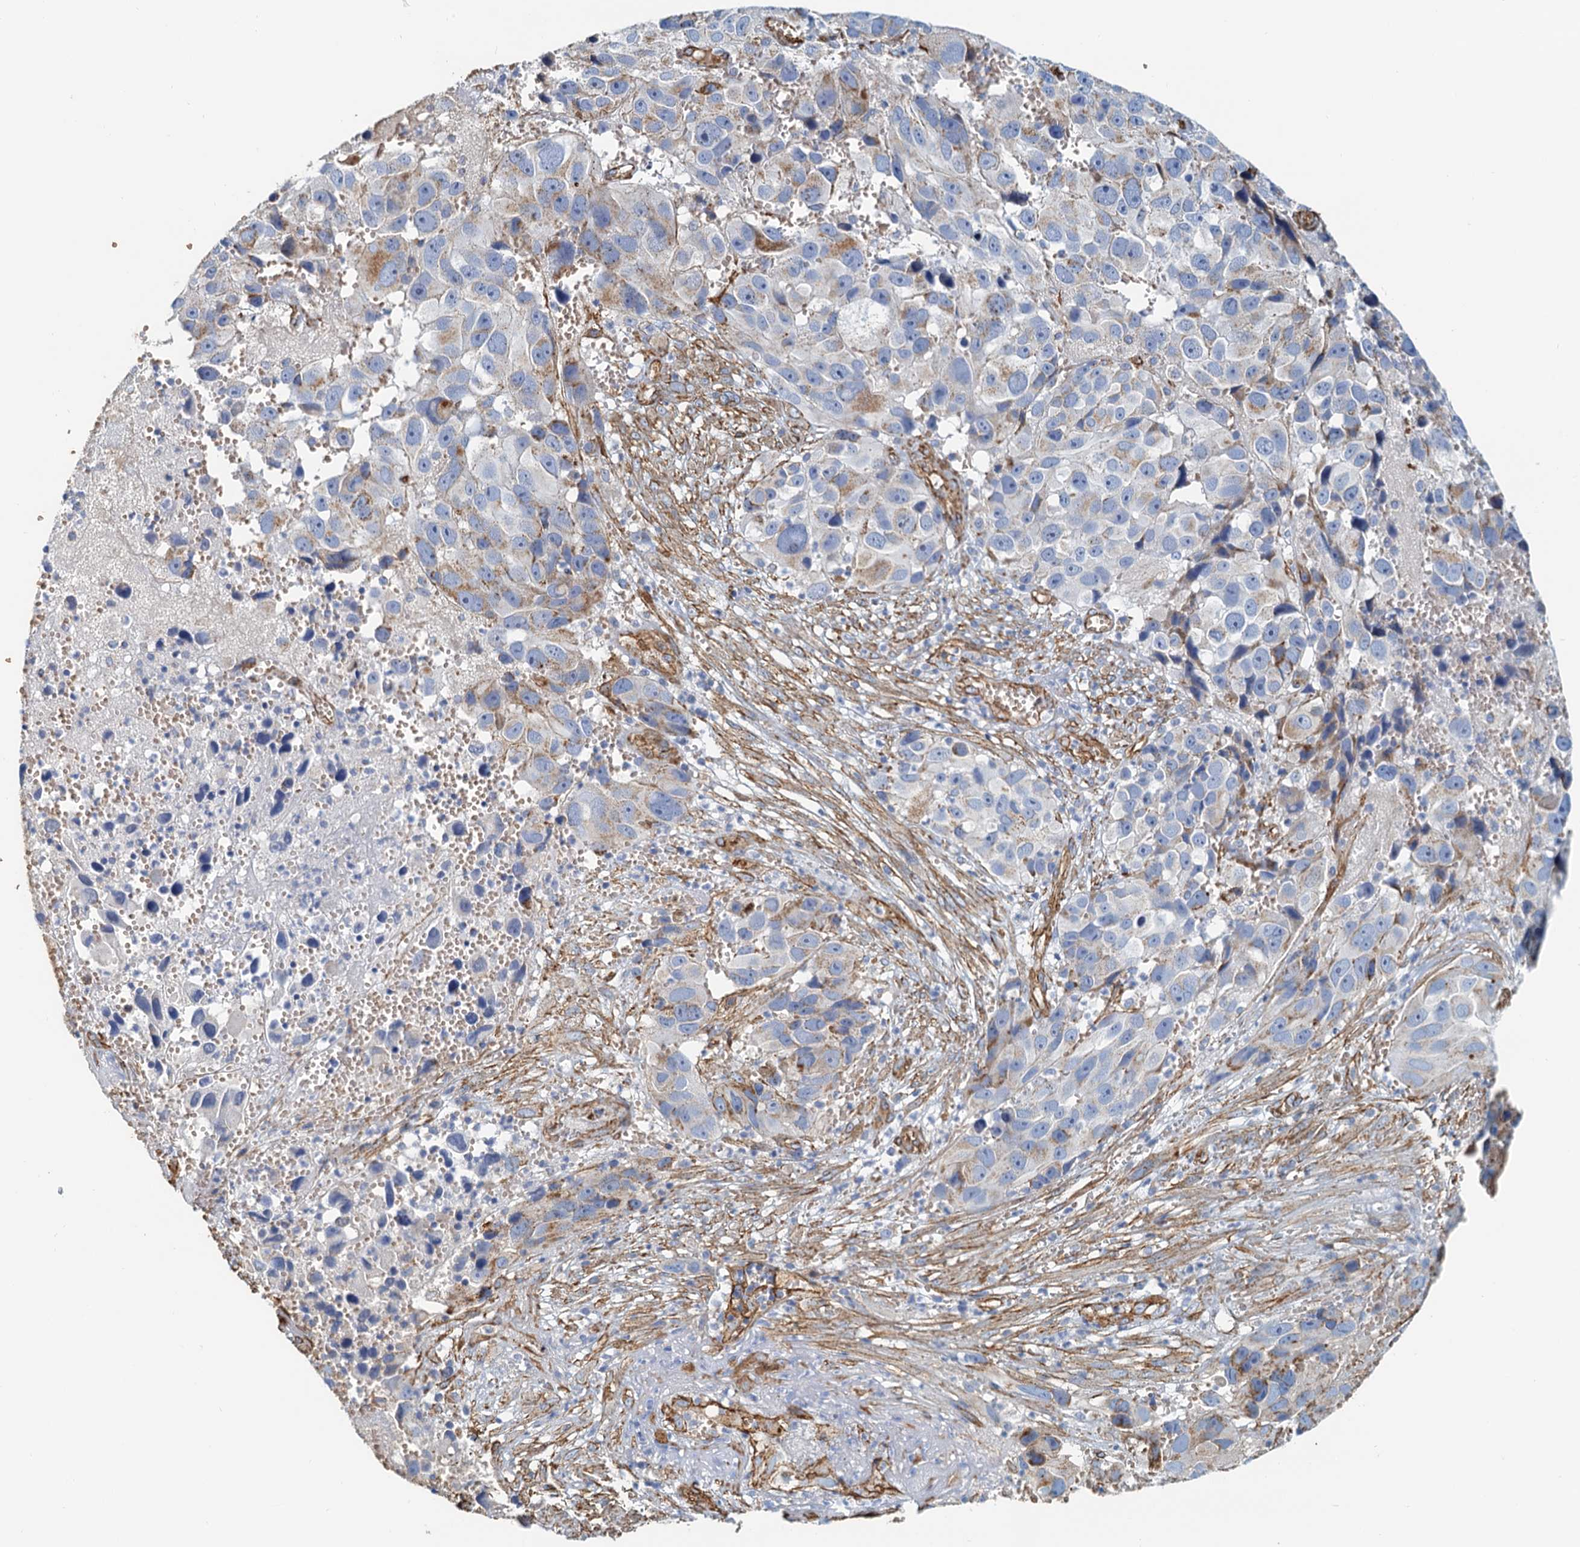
{"staining": {"intensity": "moderate", "quantity": "<25%", "location": "cytoplasmic/membranous"}, "tissue": "melanoma", "cell_type": "Tumor cells", "image_type": "cancer", "snomed": [{"axis": "morphology", "description": "Malignant melanoma, NOS"}, {"axis": "topography", "description": "Skin"}], "caption": "Immunohistochemistry image of human melanoma stained for a protein (brown), which displays low levels of moderate cytoplasmic/membranous expression in approximately <25% of tumor cells.", "gene": "DGKG", "patient": {"sex": "male", "age": 84}}